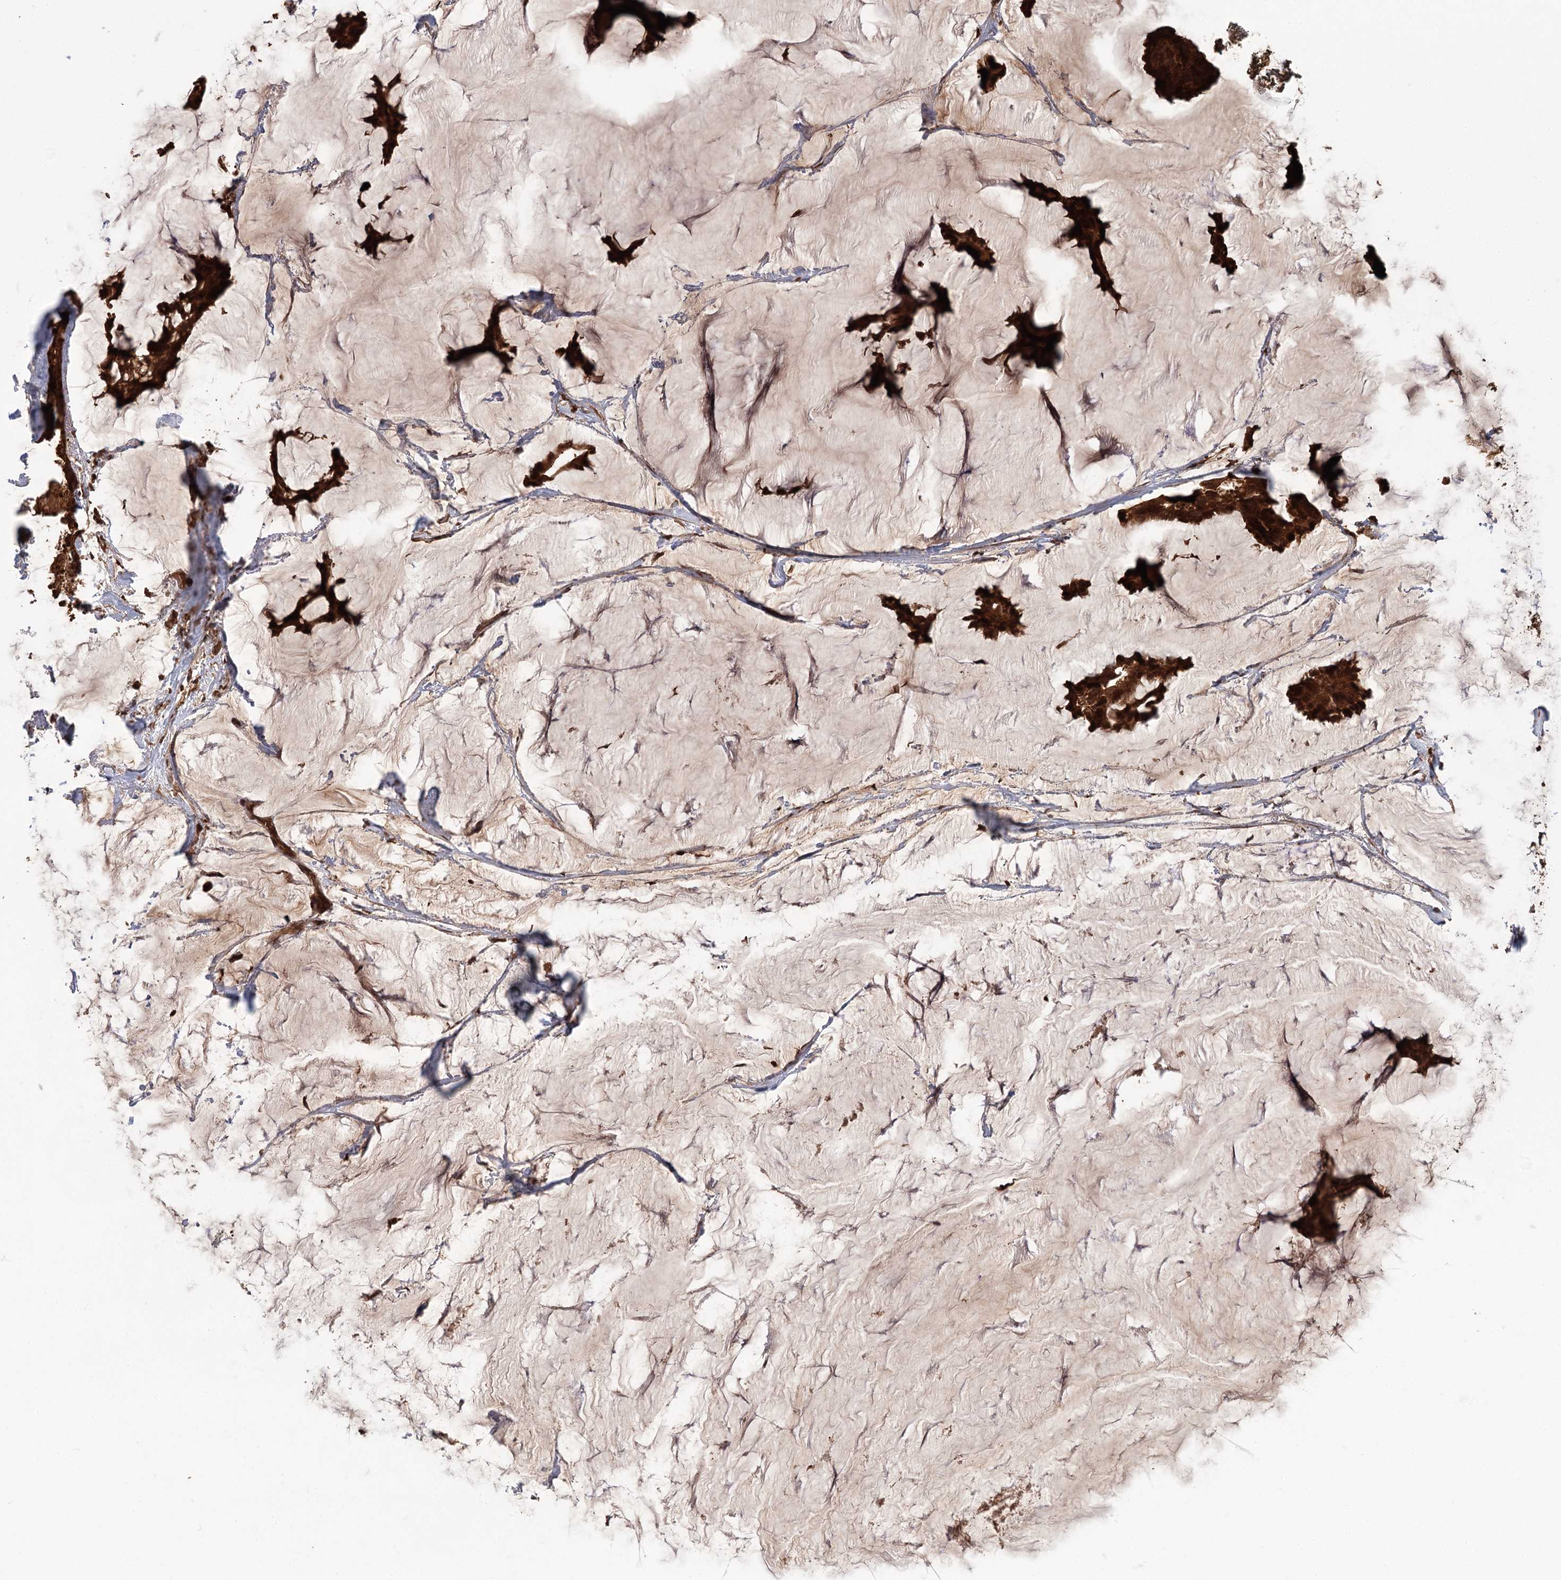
{"staining": {"intensity": "strong", "quantity": ">75%", "location": "cytoplasmic/membranous,nuclear"}, "tissue": "breast cancer", "cell_type": "Tumor cells", "image_type": "cancer", "snomed": [{"axis": "morphology", "description": "Duct carcinoma"}, {"axis": "topography", "description": "Breast"}], "caption": "The image shows staining of breast cancer, revealing strong cytoplasmic/membranous and nuclear protein expression (brown color) within tumor cells.", "gene": "N6AMT1", "patient": {"sex": "female", "age": 93}}